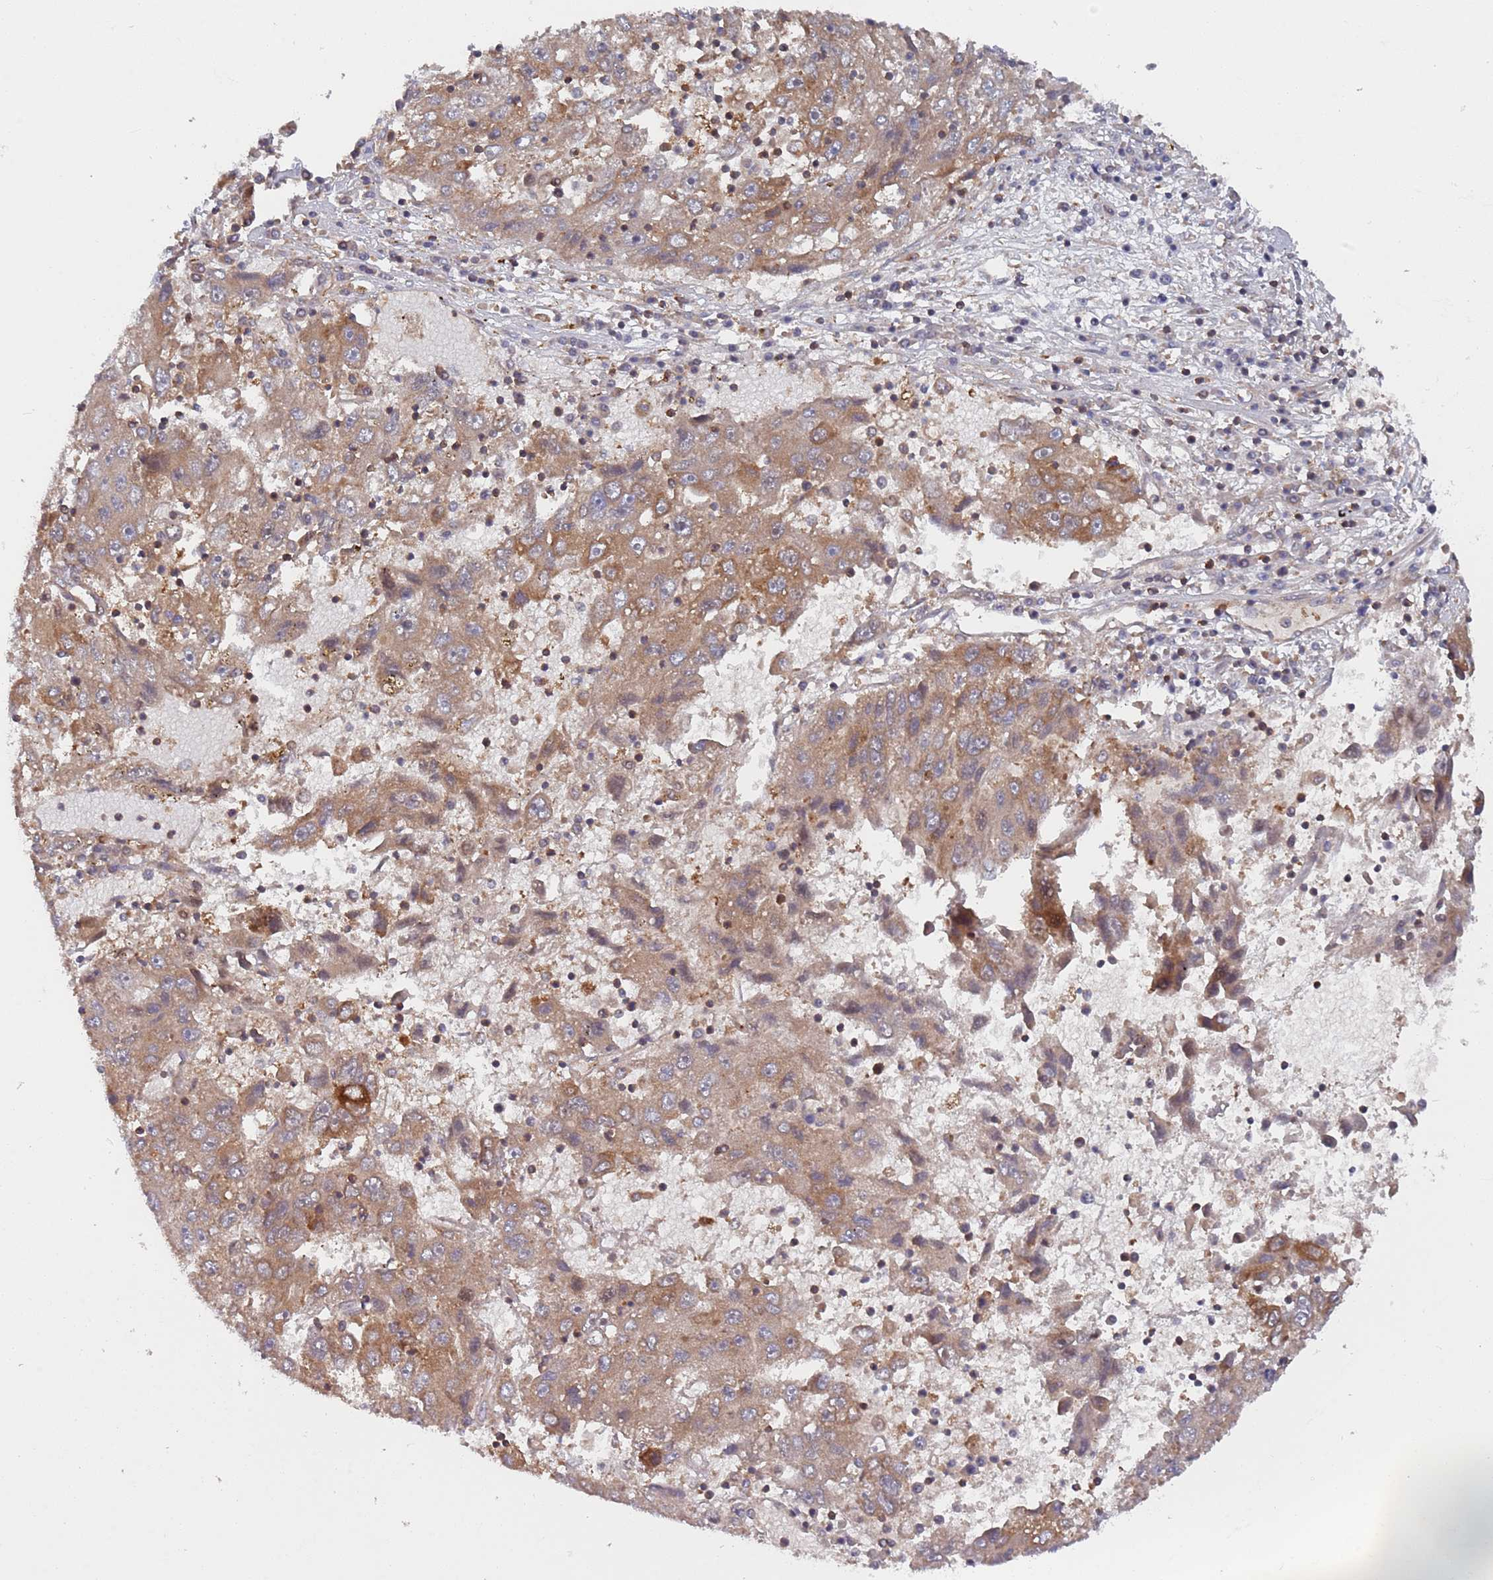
{"staining": {"intensity": "moderate", "quantity": "25%-75%", "location": "cytoplasmic/membranous"}, "tissue": "liver cancer", "cell_type": "Tumor cells", "image_type": "cancer", "snomed": [{"axis": "morphology", "description": "Carcinoma, Hepatocellular, NOS"}, {"axis": "topography", "description": "Liver"}], "caption": "Liver cancer (hepatocellular carcinoma) stained for a protein (brown) reveals moderate cytoplasmic/membranous positive staining in about 25%-75% of tumor cells.", "gene": "DDX60", "patient": {"sex": "male", "age": 49}}